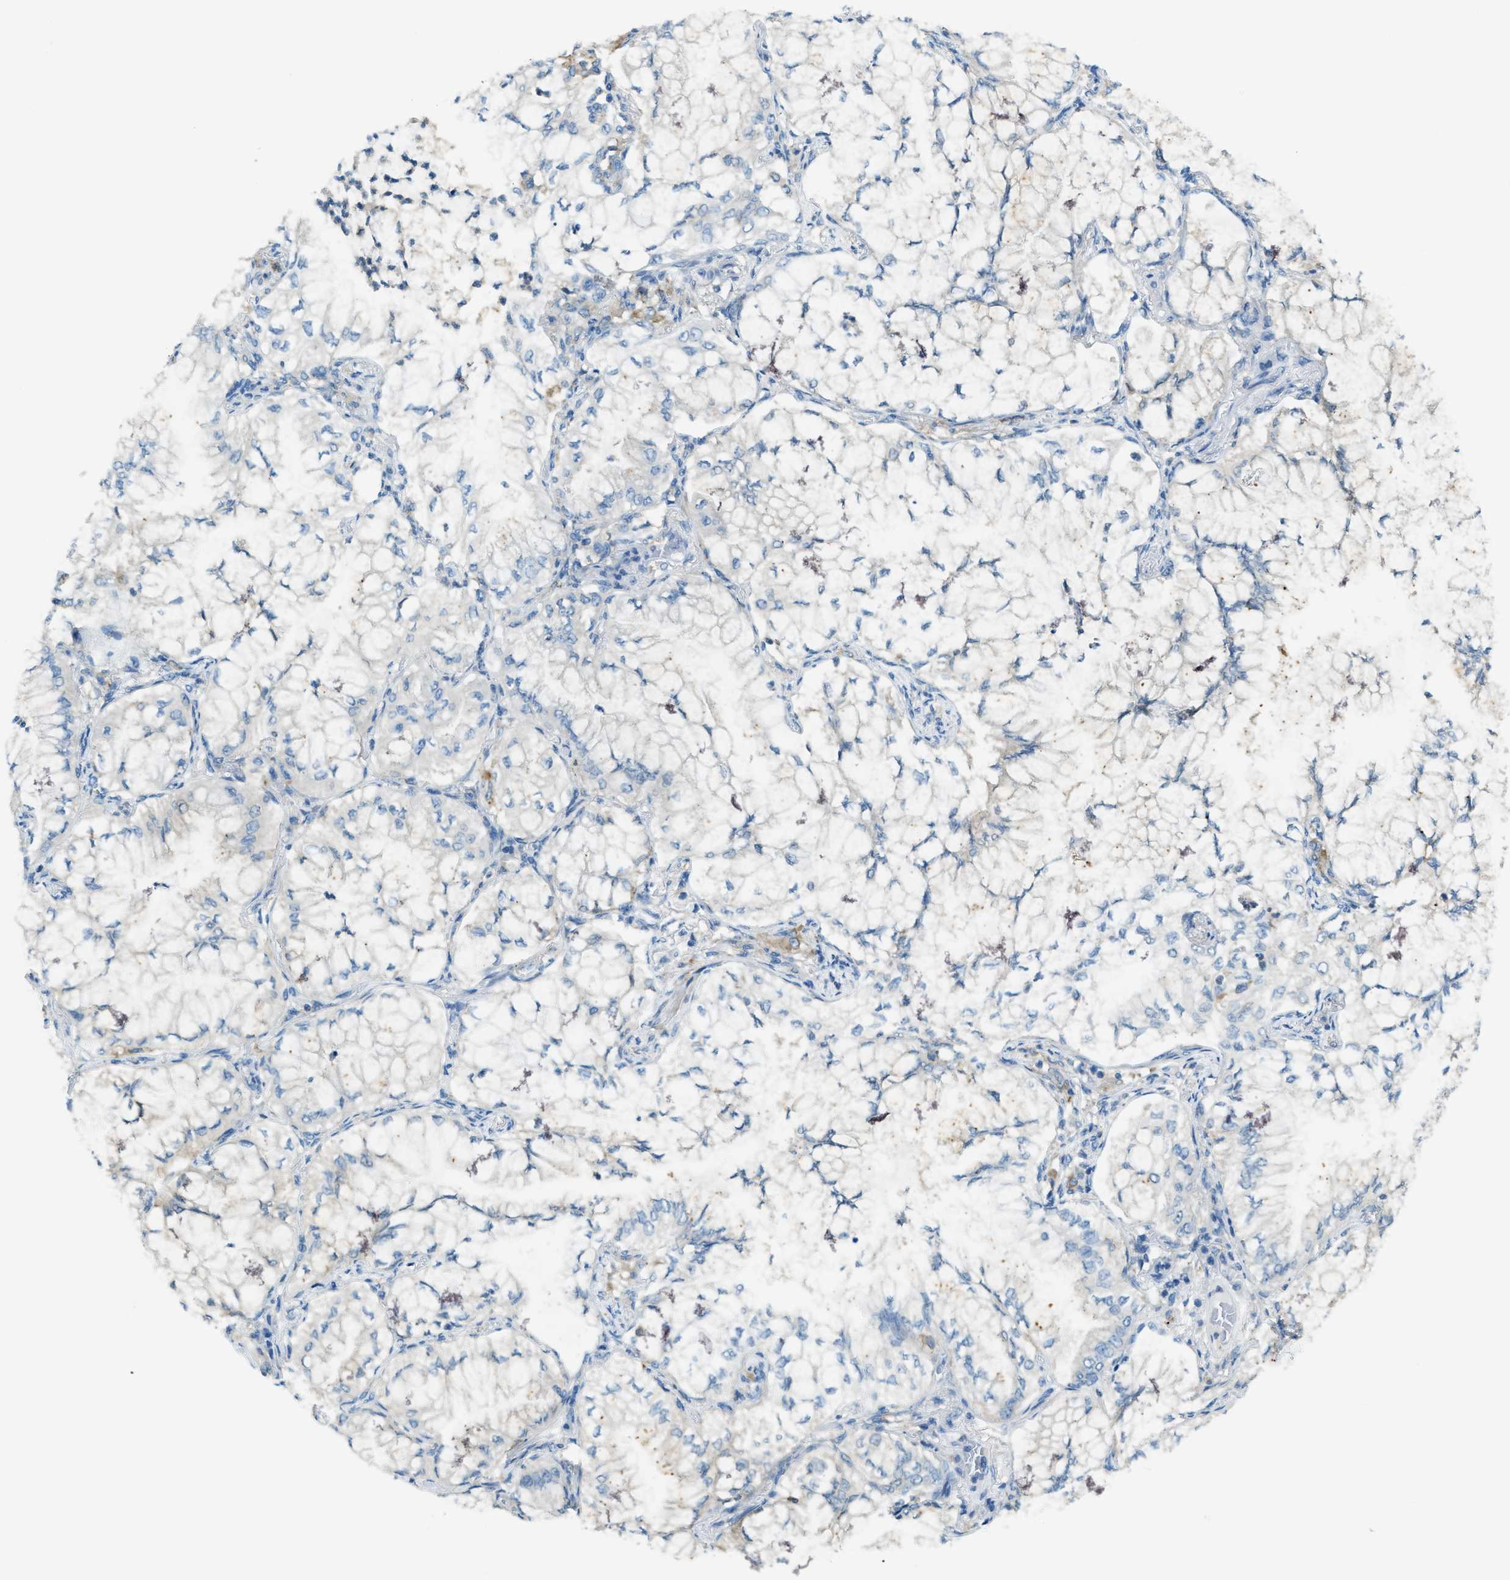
{"staining": {"intensity": "weak", "quantity": "<25%", "location": "cytoplasmic/membranous"}, "tissue": "lung cancer", "cell_type": "Tumor cells", "image_type": "cancer", "snomed": [{"axis": "morphology", "description": "Adenocarcinoma, NOS"}, {"axis": "topography", "description": "Lung"}], "caption": "The image demonstrates no staining of tumor cells in lung cancer (adenocarcinoma).", "gene": "MATCAP2", "patient": {"sex": "female", "age": 70}}